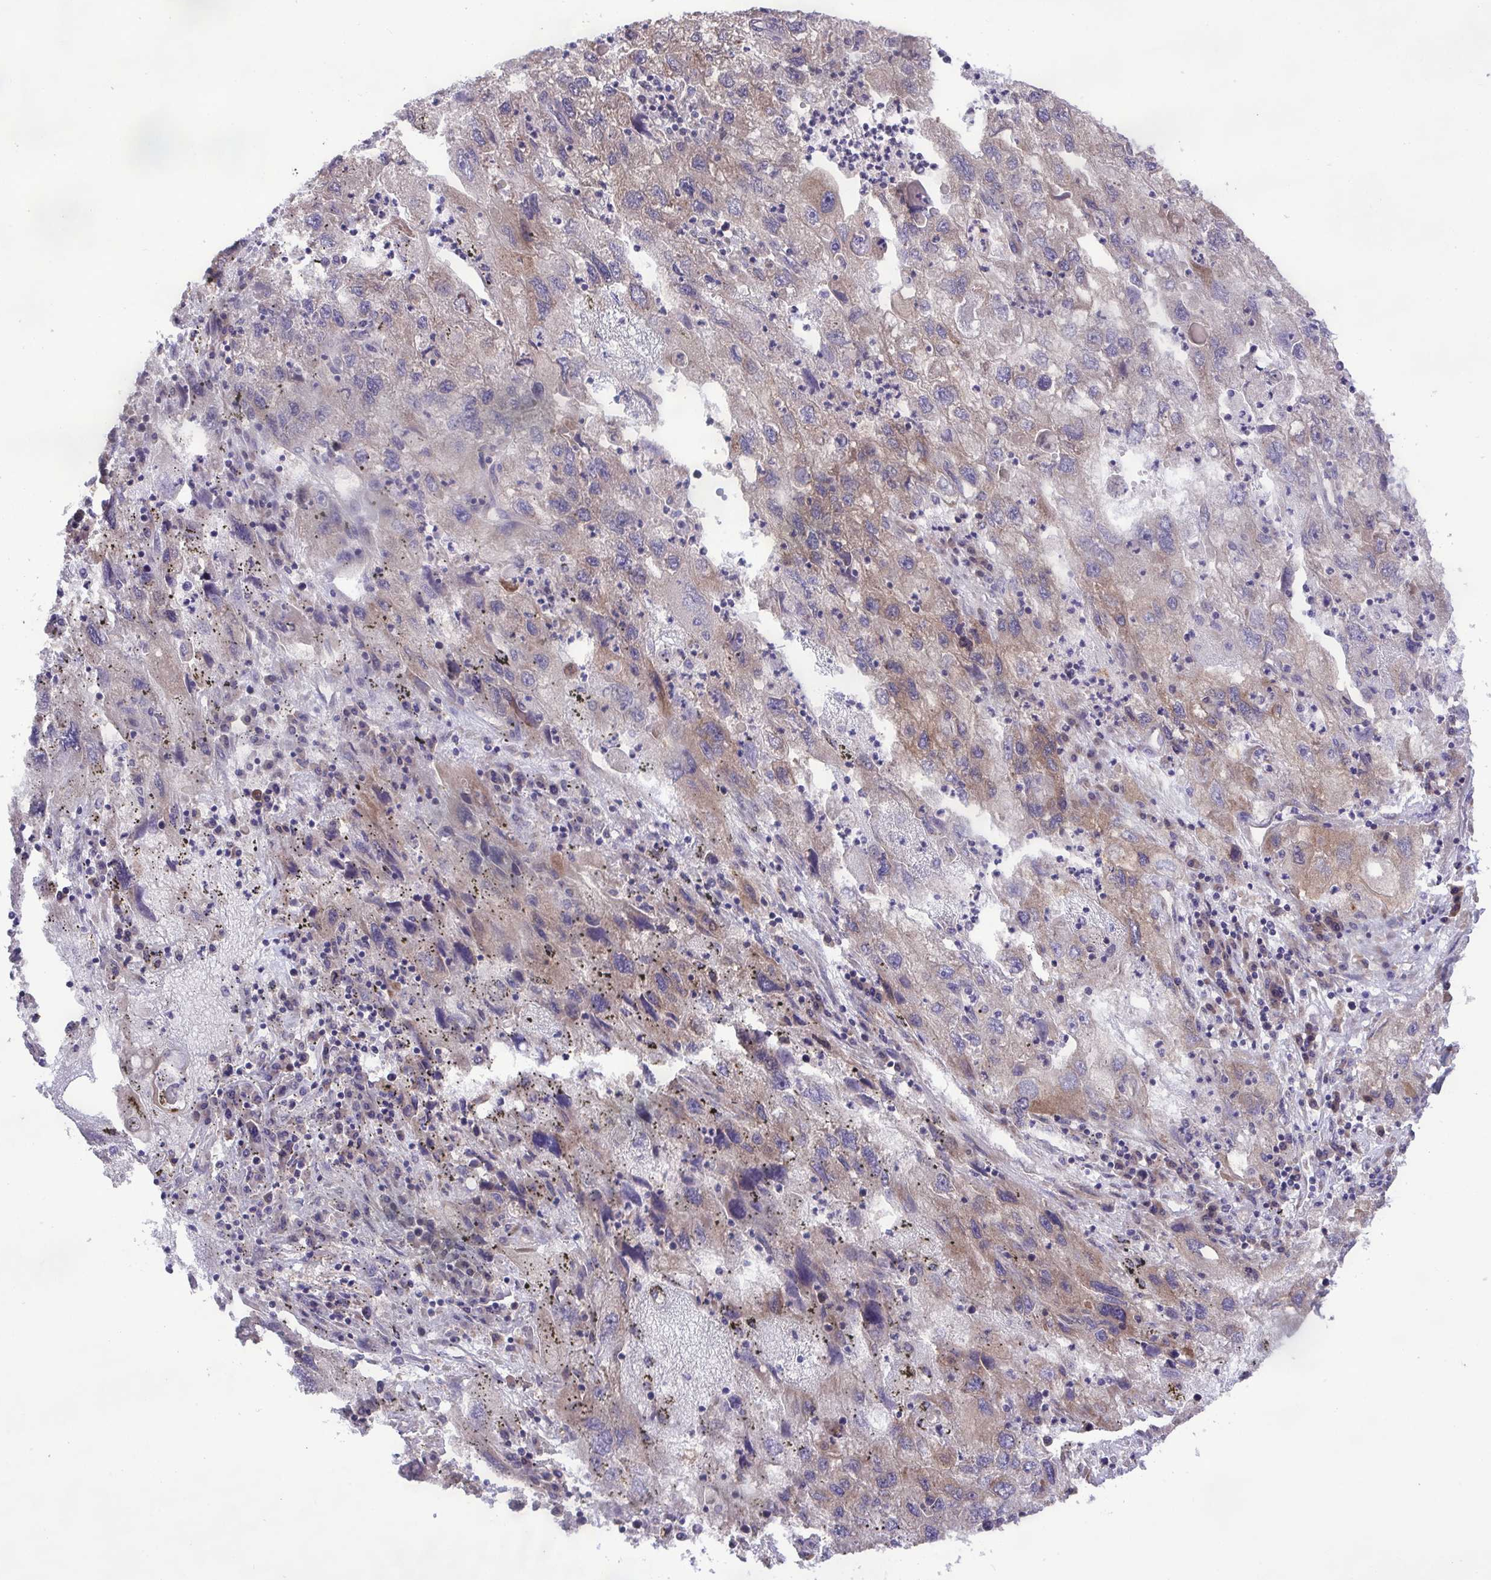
{"staining": {"intensity": "moderate", "quantity": "25%-75%", "location": "cytoplasmic/membranous"}, "tissue": "endometrial cancer", "cell_type": "Tumor cells", "image_type": "cancer", "snomed": [{"axis": "morphology", "description": "Adenocarcinoma, NOS"}, {"axis": "topography", "description": "Endometrium"}], "caption": "Approximately 25%-75% of tumor cells in endometrial cancer (adenocarcinoma) display moderate cytoplasmic/membranous protein expression as visualized by brown immunohistochemical staining.", "gene": "MEGF6", "patient": {"sex": "female", "age": 49}}